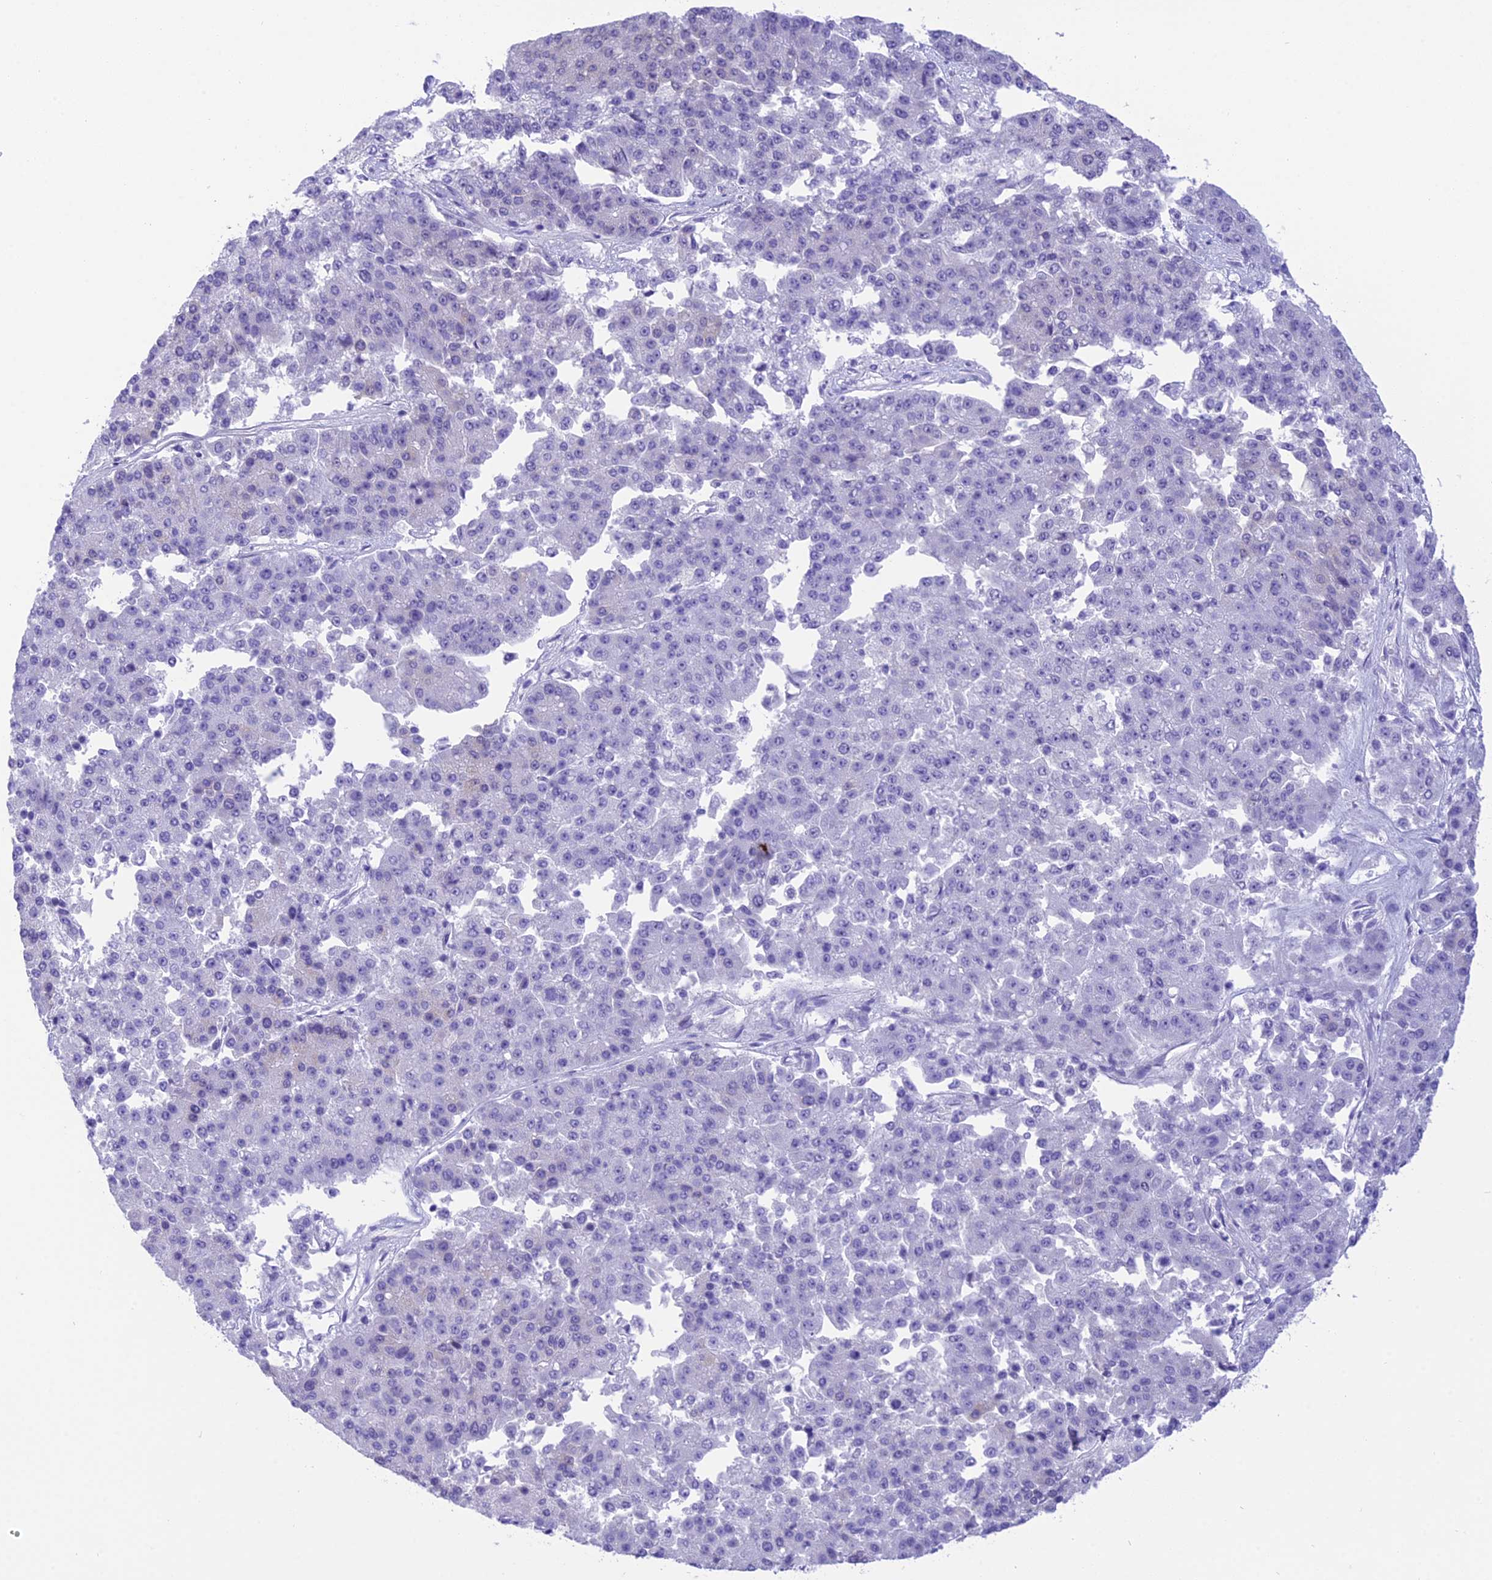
{"staining": {"intensity": "negative", "quantity": "none", "location": "none"}, "tissue": "pancreatic cancer", "cell_type": "Tumor cells", "image_type": "cancer", "snomed": [{"axis": "morphology", "description": "Adenocarcinoma, NOS"}, {"axis": "topography", "description": "Pancreas"}], "caption": "Protein analysis of pancreatic adenocarcinoma shows no significant expression in tumor cells.", "gene": "DCAF16", "patient": {"sex": "male", "age": 50}}